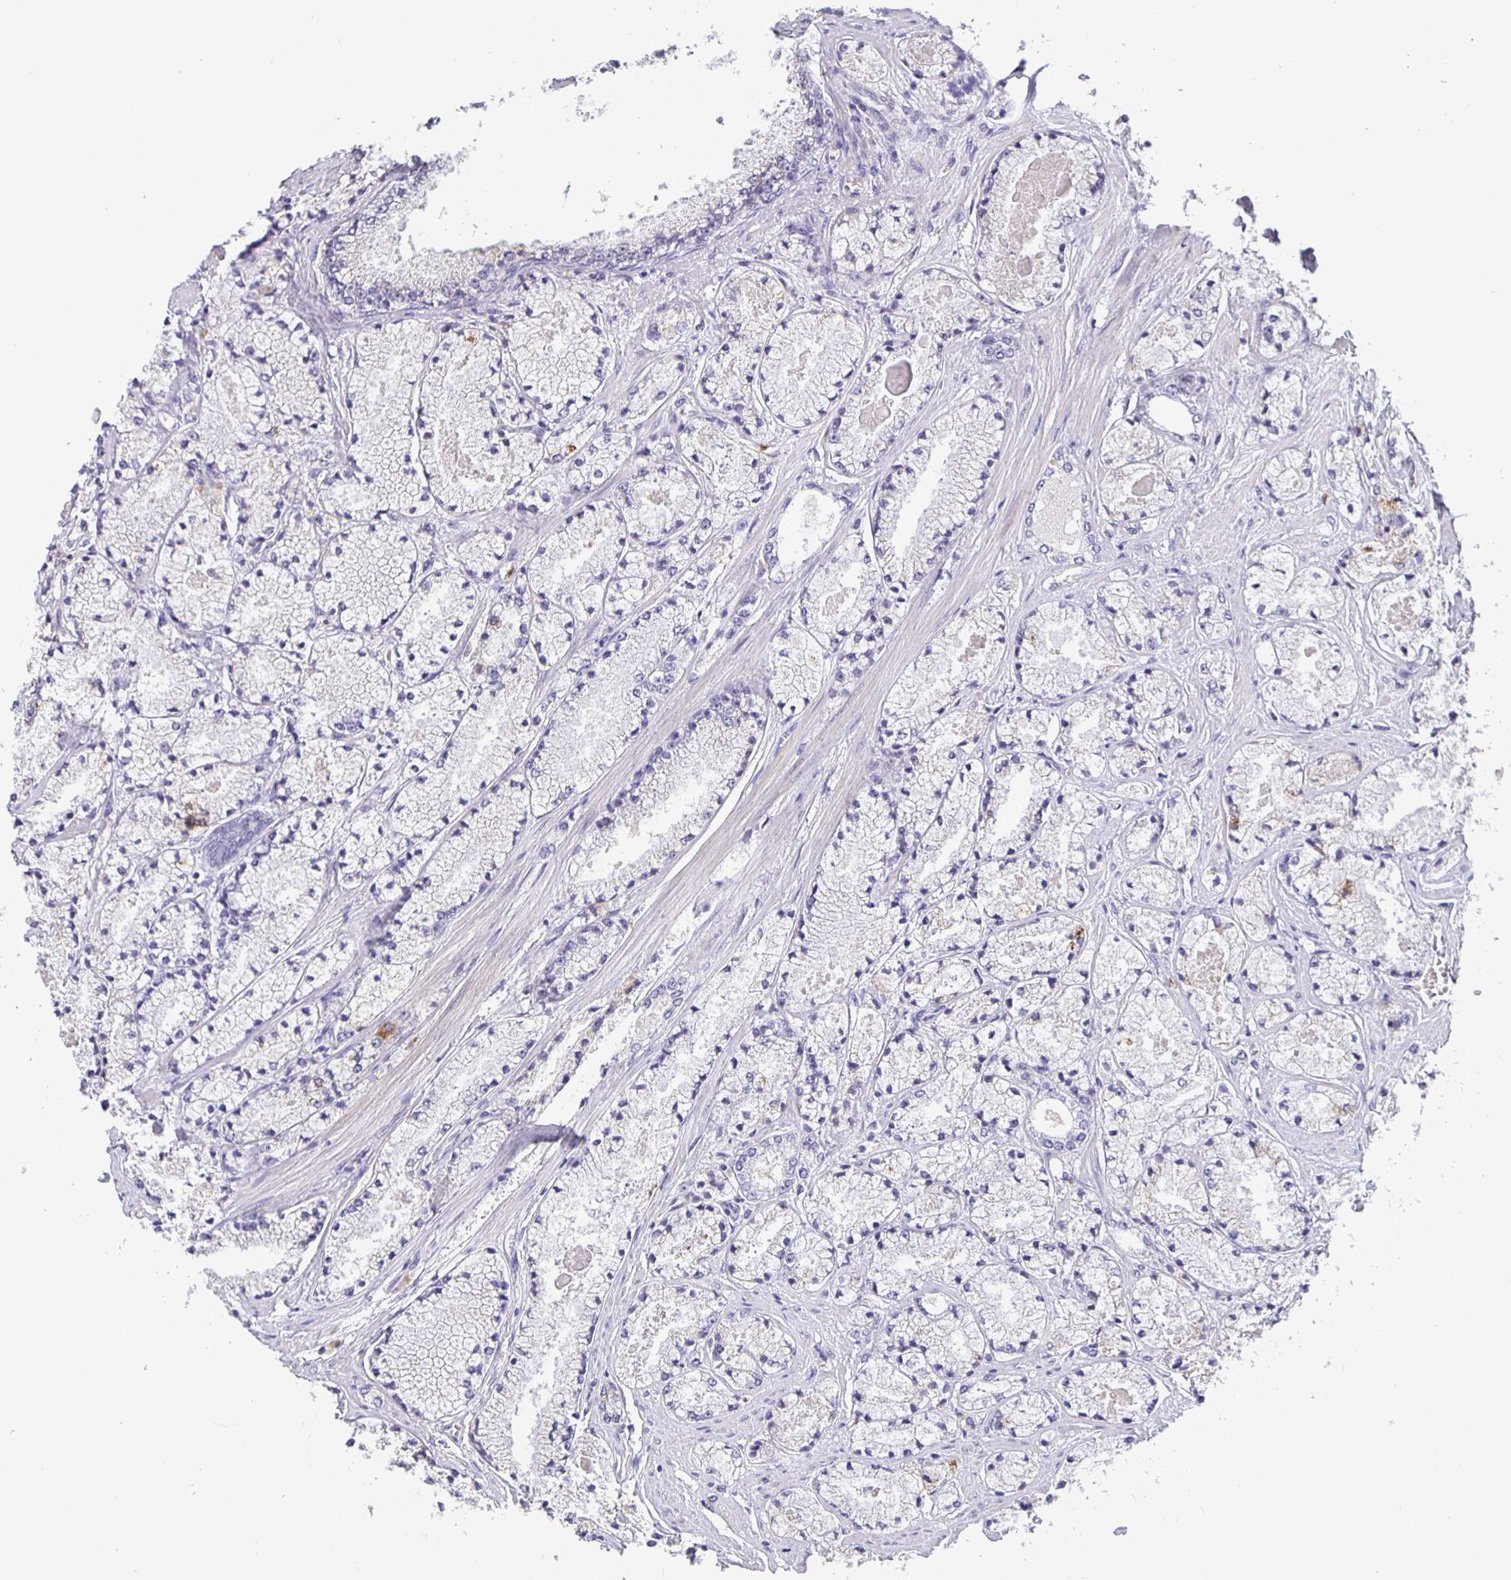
{"staining": {"intensity": "negative", "quantity": "none", "location": "none"}, "tissue": "prostate cancer", "cell_type": "Tumor cells", "image_type": "cancer", "snomed": [{"axis": "morphology", "description": "Adenocarcinoma, High grade"}, {"axis": "topography", "description": "Prostate"}], "caption": "An IHC micrograph of prostate cancer is shown. There is no staining in tumor cells of prostate cancer.", "gene": "GDF15", "patient": {"sex": "male", "age": 63}}